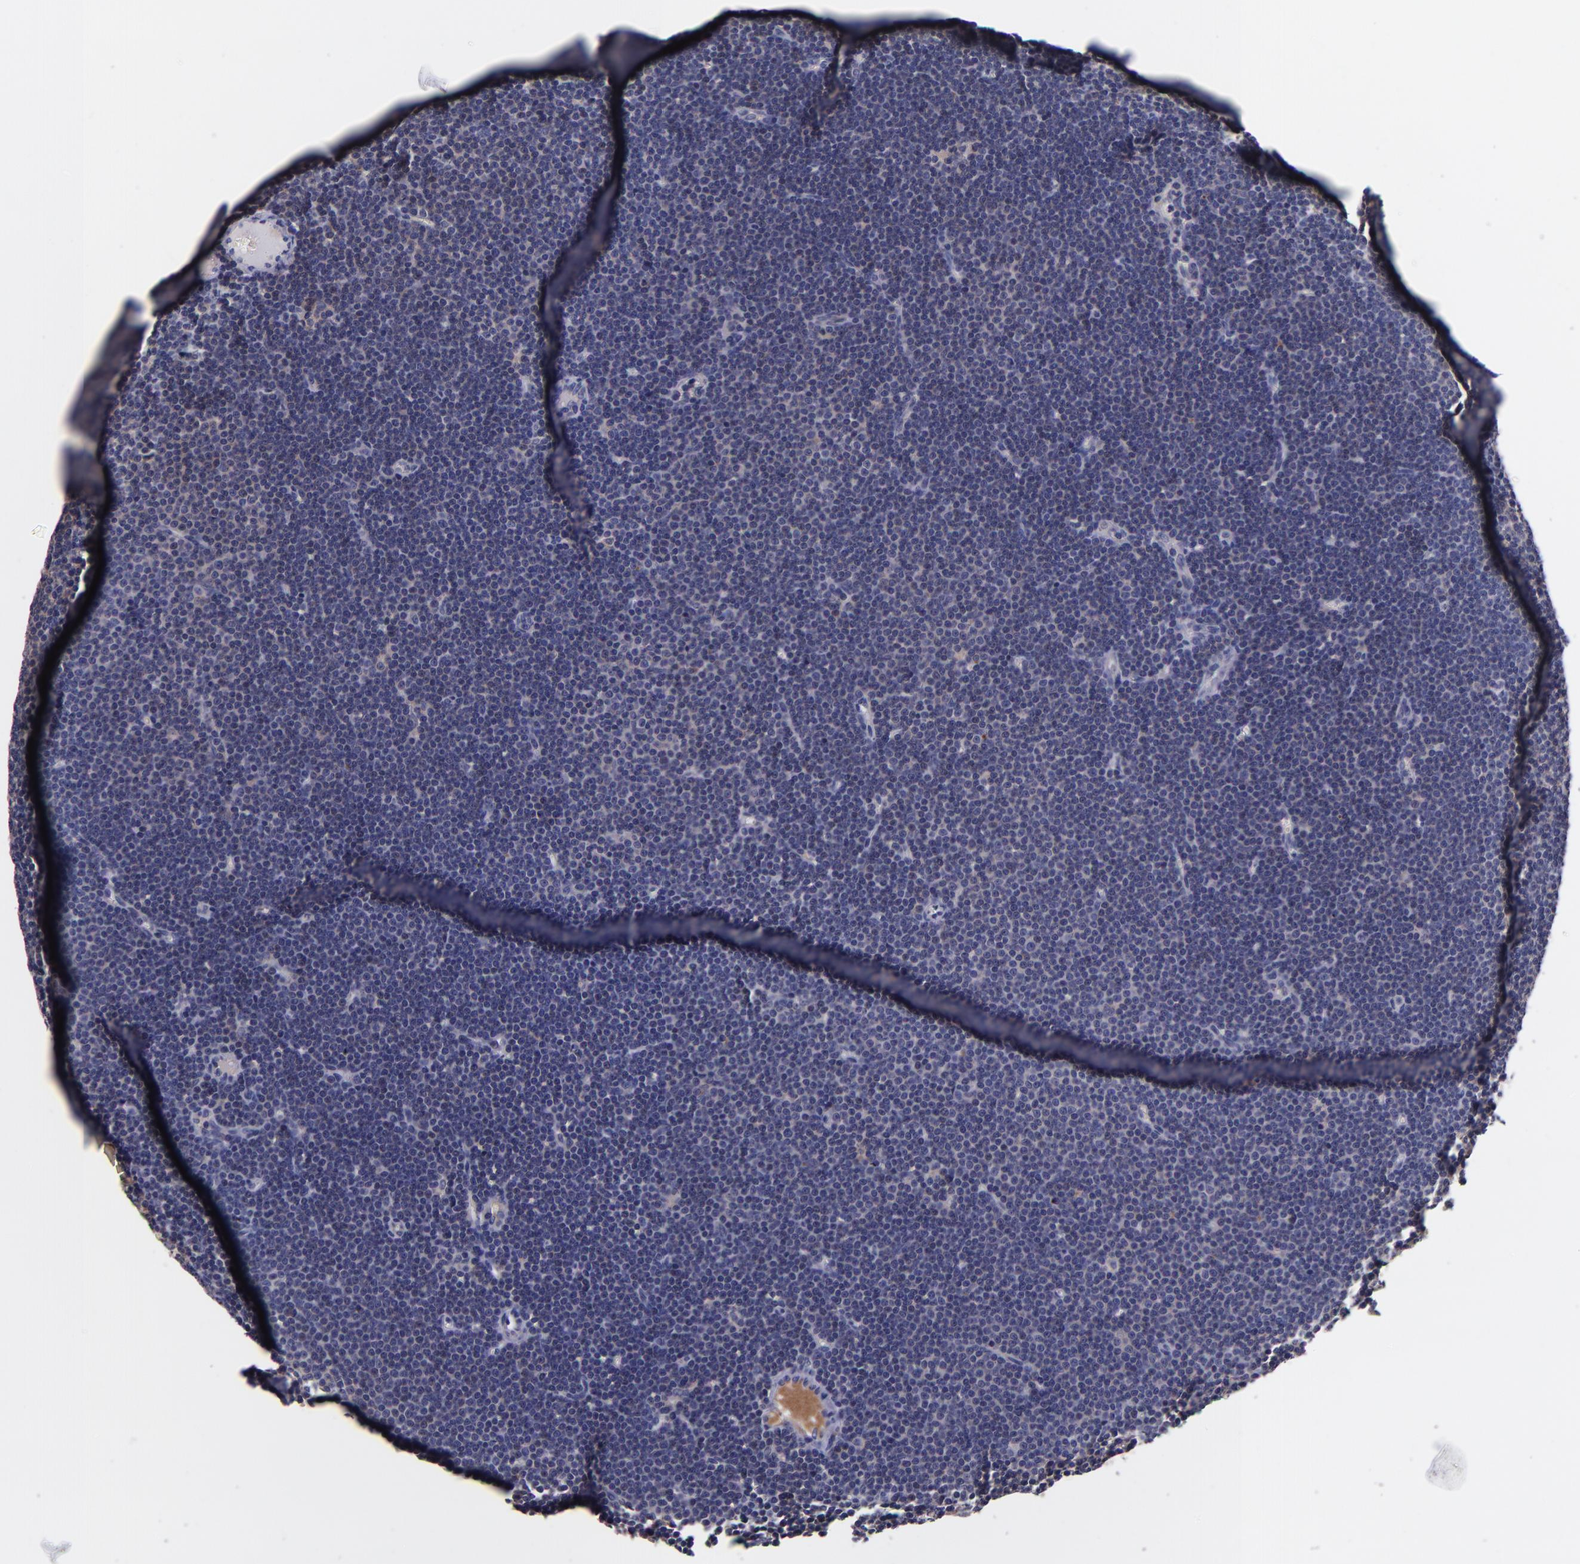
{"staining": {"intensity": "weak", "quantity": "25%-75%", "location": "cytoplasmic/membranous"}, "tissue": "lymphoma", "cell_type": "Tumor cells", "image_type": "cancer", "snomed": [{"axis": "morphology", "description": "Malignant lymphoma, non-Hodgkin's type, Low grade"}, {"axis": "topography", "description": "Lymph node"}], "caption": "Malignant lymphoma, non-Hodgkin's type (low-grade) stained for a protein (brown) demonstrates weak cytoplasmic/membranous positive staining in approximately 25%-75% of tumor cells.", "gene": "RBP4", "patient": {"sex": "female", "age": 73}}